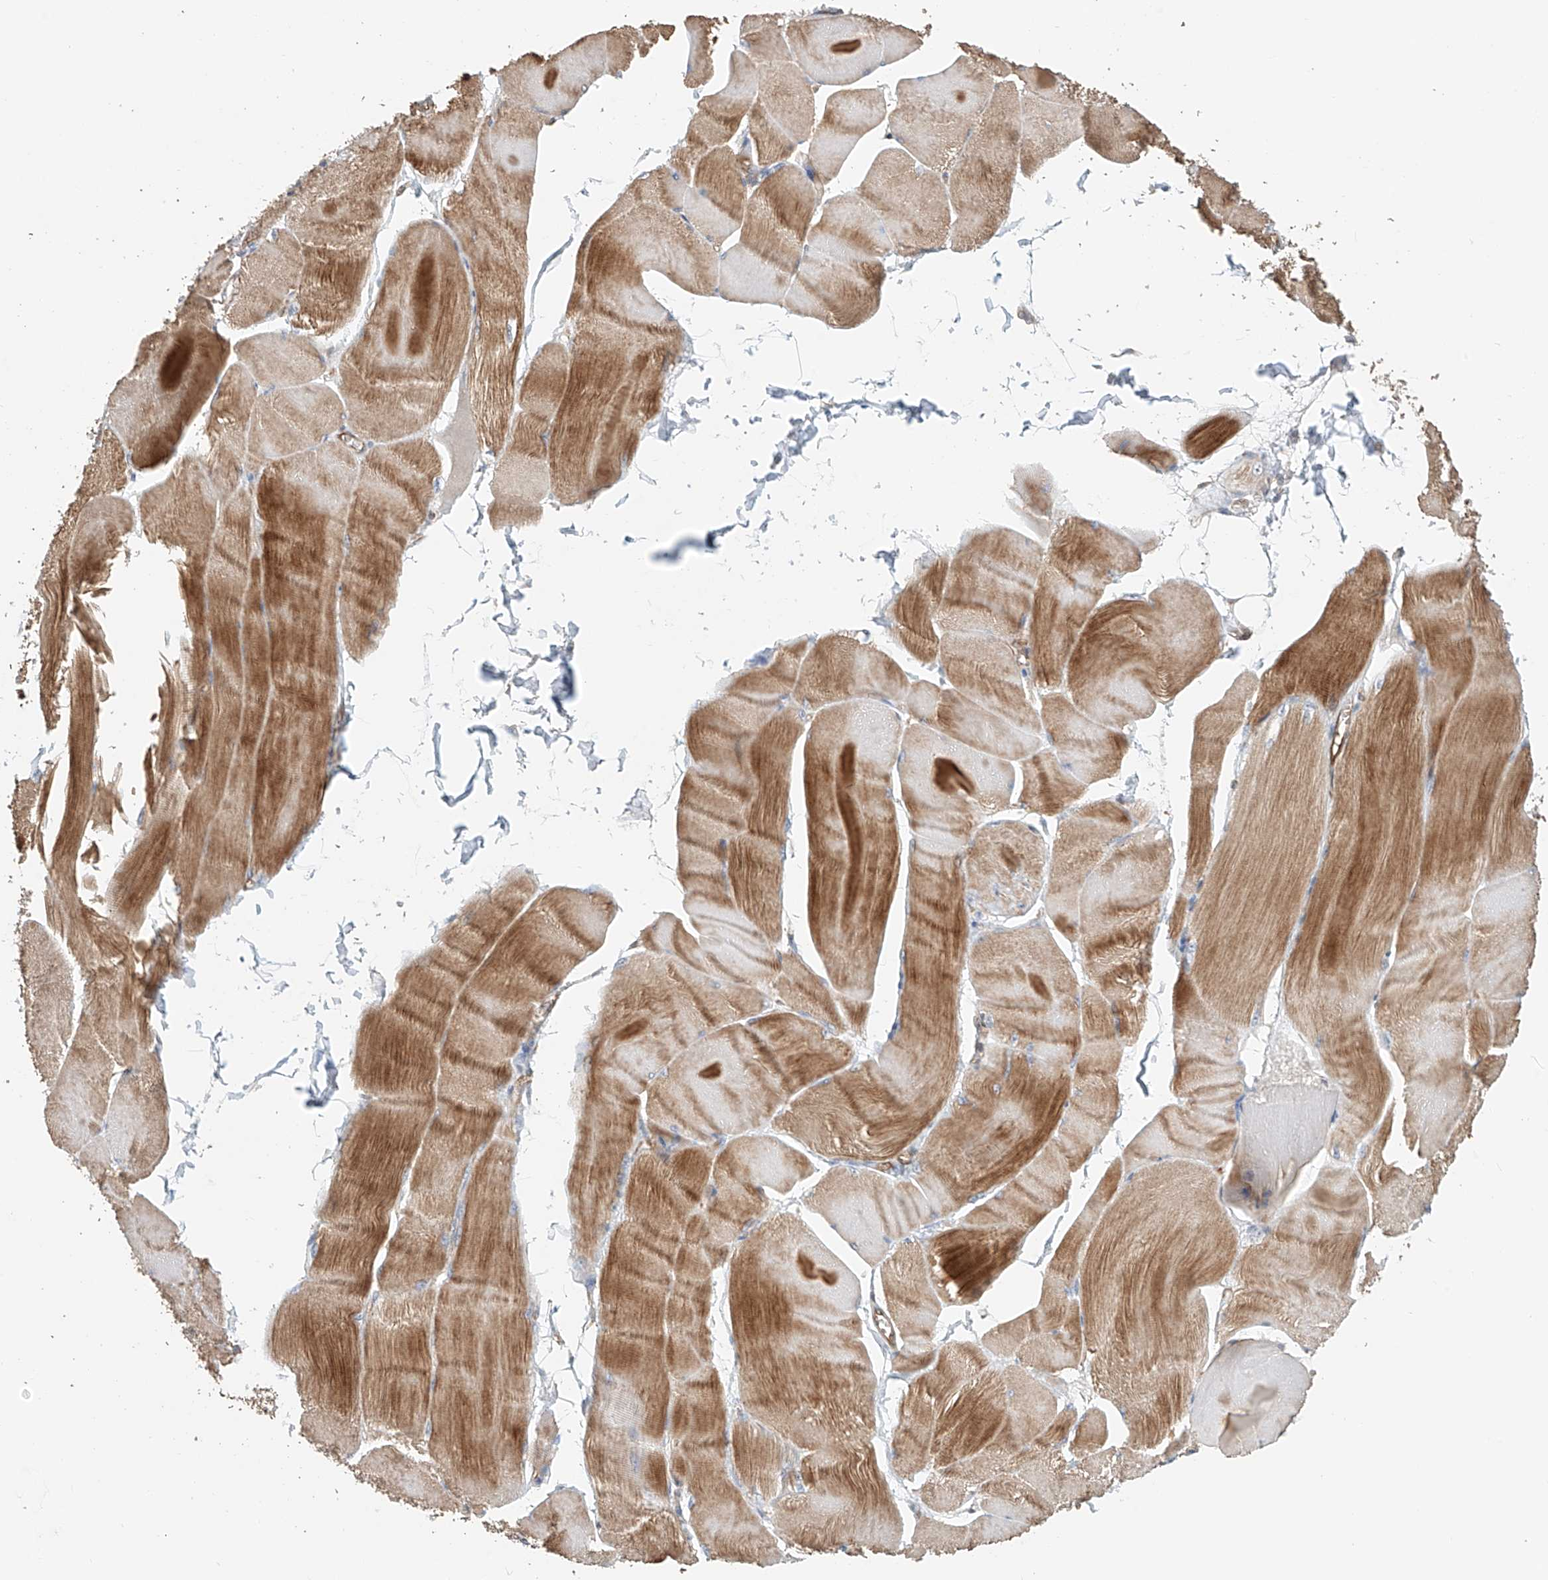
{"staining": {"intensity": "moderate", "quantity": ">75%", "location": "cytoplasmic/membranous"}, "tissue": "skeletal muscle", "cell_type": "Myocytes", "image_type": "normal", "snomed": [{"axis": "morphology", "description": "Normal tissue, NOS"}, {"axis": "morphology", "description": "Basal cell carcinoma"}, {"axis": "topography", "description": "Skeletal muscle"}], "caption": "Brown immunohistochemical staining in normal skeletal muscle demonstrates moderate cytoplasmic/membranous positivity in approximately >75% of myocytes.", "gene": "FRYL", "patient": {"sex": "female", "age": 64}}